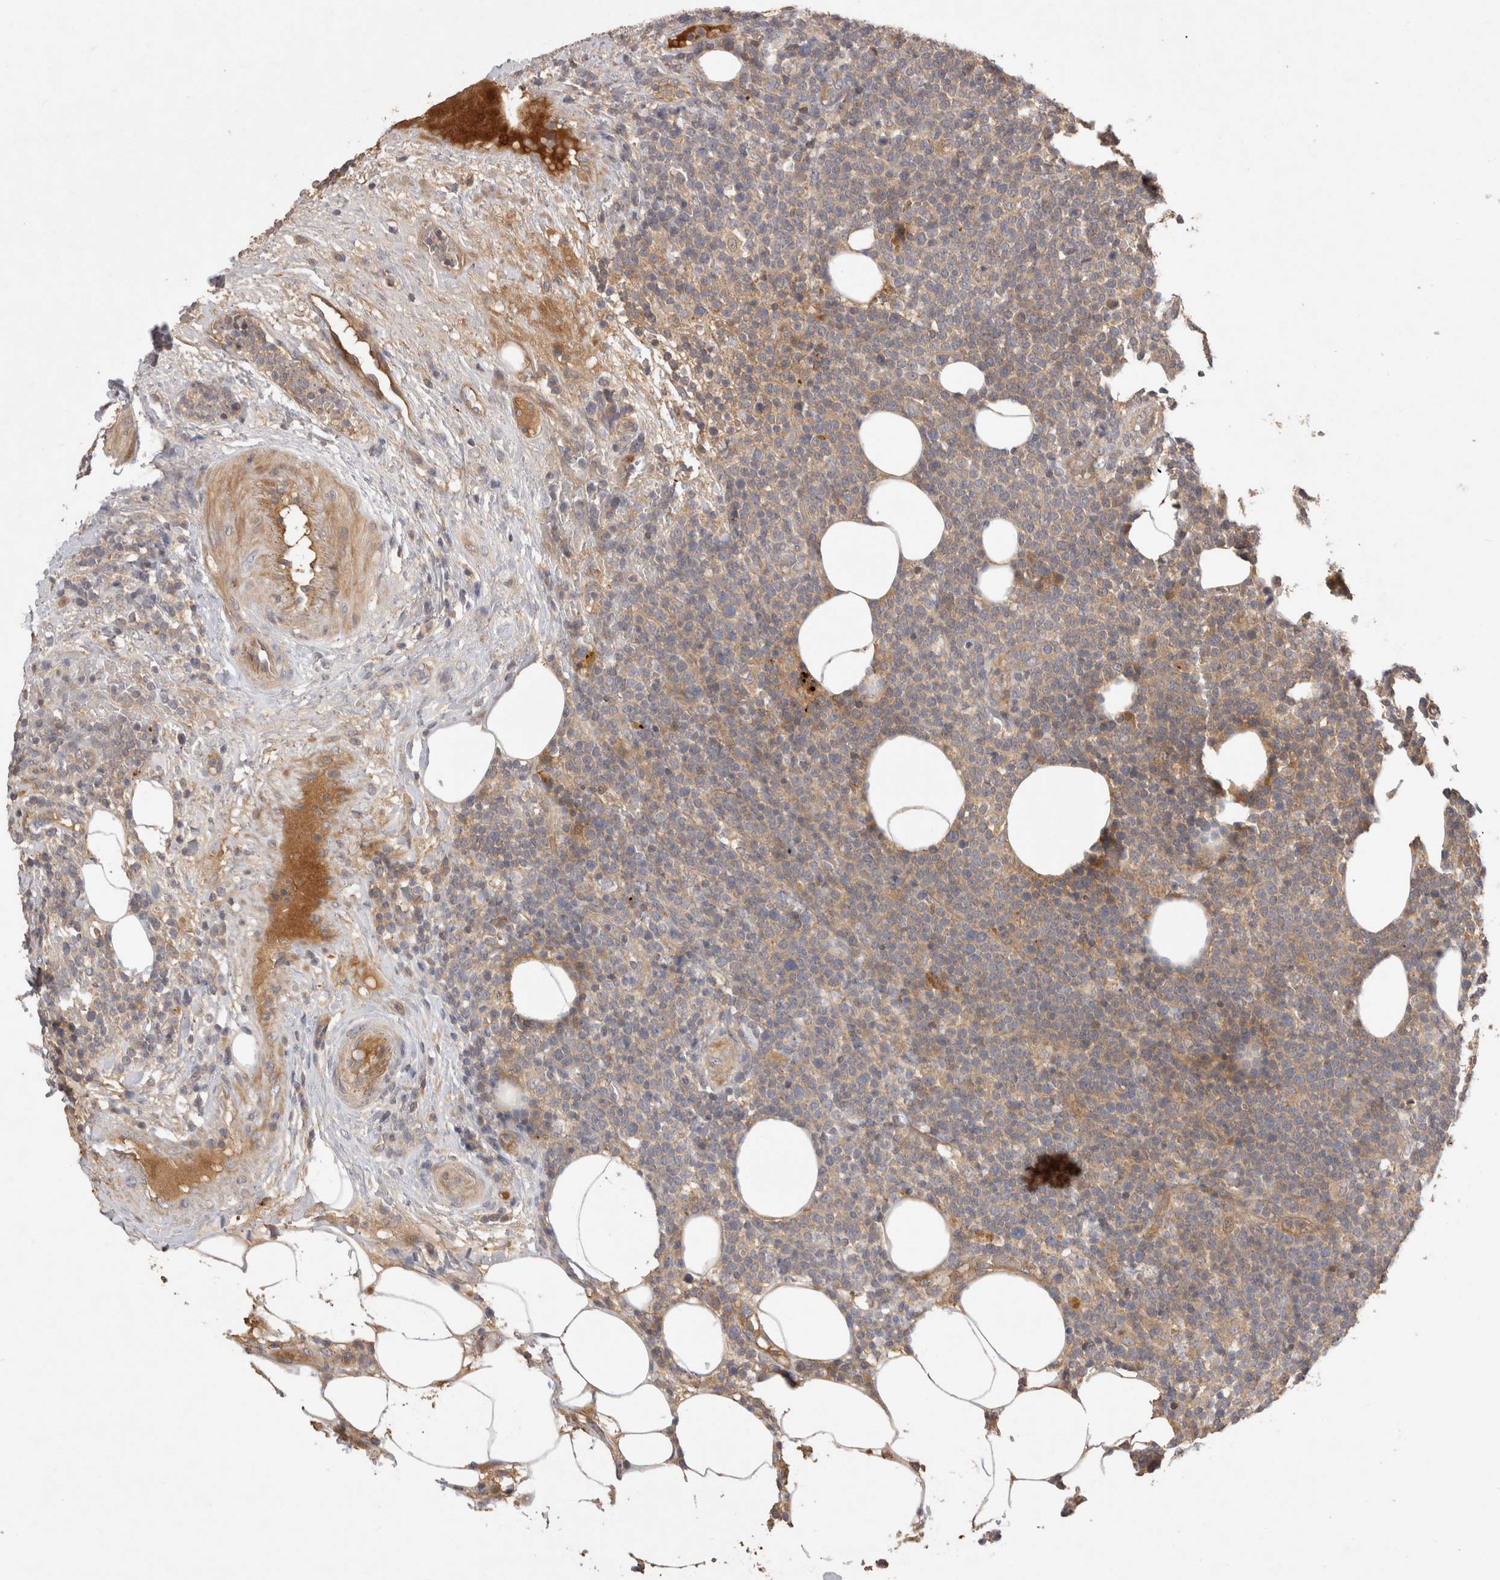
{"staining": {"intensity": "weak", "quantity": "<25%", "location": "cytoplasmic/membranous"}, "tissue": "lymphoma", "cell_type": "Tumor cells", "image_type": "cancer", "snomed": [{"axis": "morphology", "description": "Malignant lymphoma, non-Hodgkin's type, High grade"}, {"axis": "topography", "description": "Lymph node"}], "caption": "Immunohistochemistry (IHC) histopathology image of neoplastic tissue: high-grade malignant lymphoma, non-Hodgkin's type stained with DAB displays no significant protein positivity in tumor cells.", "gene": "PPP1R42", "patient": {"sex": "male", "age": 61}}